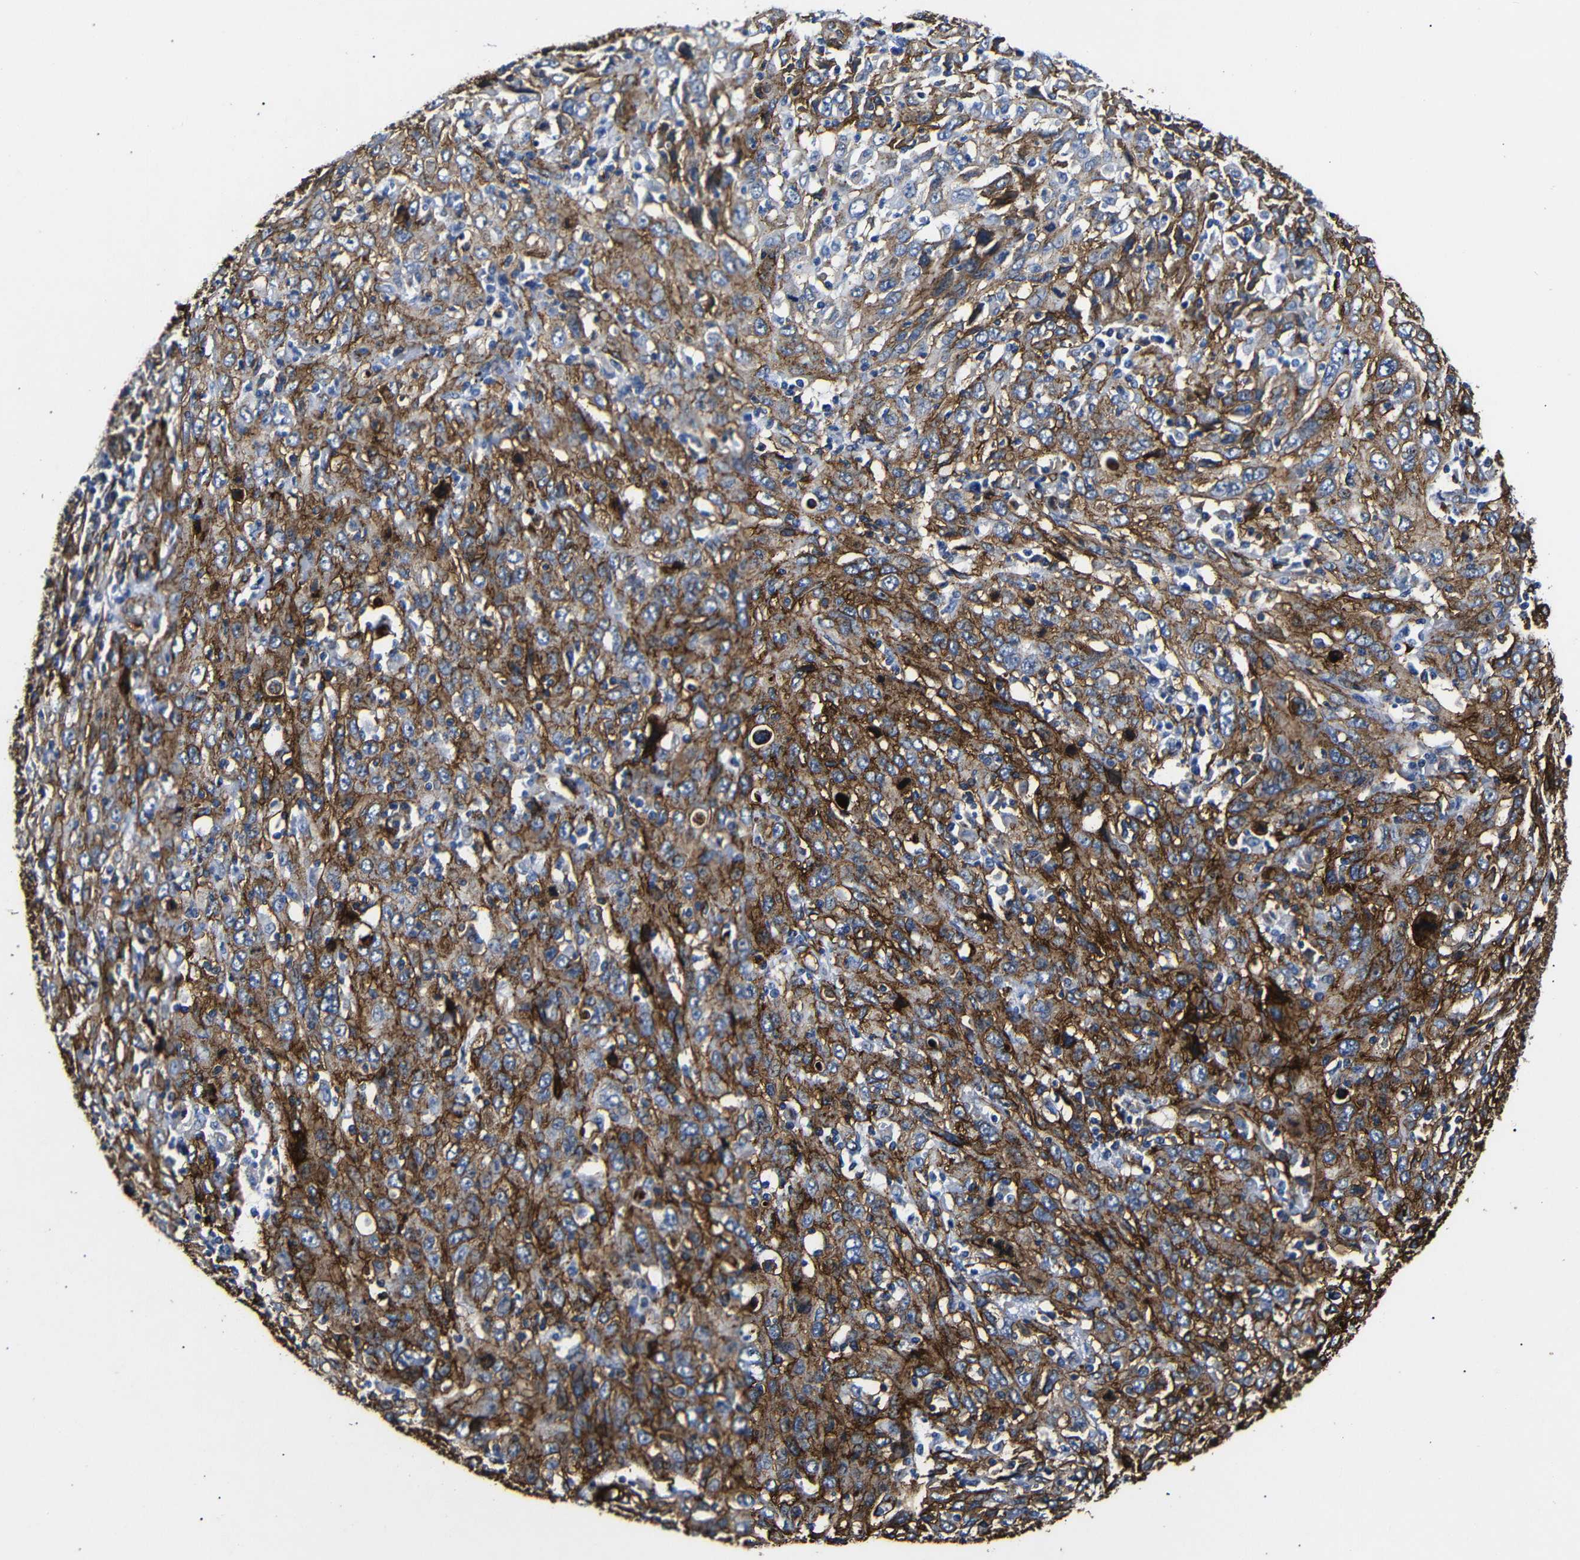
{"staining": {"intensity": "moderate", "quantity": ">75%", "location": "cytoplasmic/membranous"}, "tissue": "cervical cancer", "cell_type": "Tumor cells", "image_type": "cancer", "snomed": [{"axis": "morphology", "description": "Squamous cell carcinoma, NOS"}, {"axis": "topography", "description": "Cervix"}], "caption": "Immunohistochemical staining of cervical cancer (squamous cell carcinoma) displays moderate cytoplasmic/membranous protein positivity in approximately >75% of tumor cells.", "gene": "CAV2", "patient": {"sex": "female", "age": 46}}